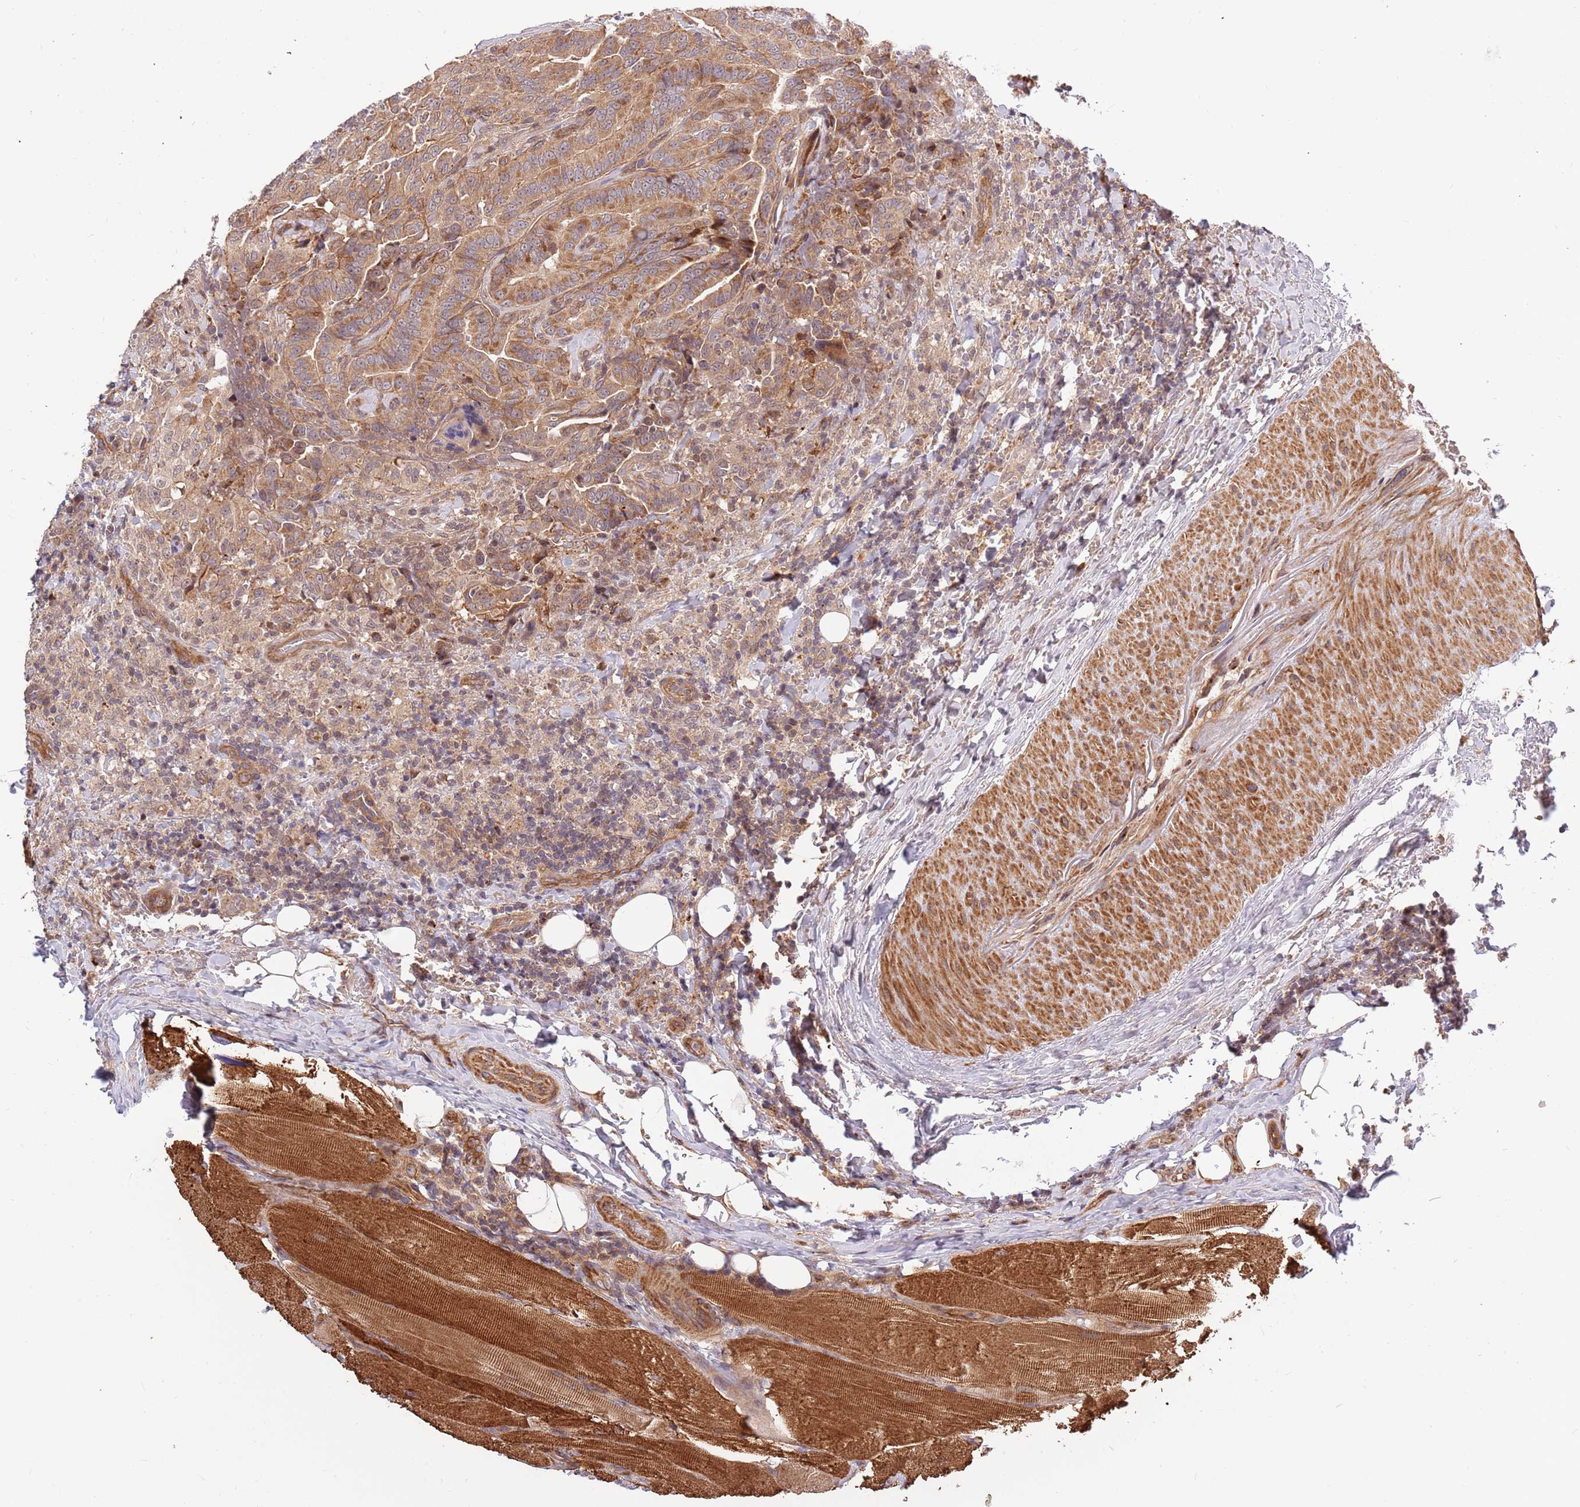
{"staining": {"intensity": "moderate", "quantity": ">75%", "location": "cytoplasmic/membranous"}, "tissue": "thyroid cancer", "cell_type": "Tumor cells", "image_type": "cancer", "snomed": [{"axis": "morphology", "description": "Papillary adenocarcinoma, NOS"}, {"axis": "topography", "description": "Thyroid gland"}], "caption": "Thyroid cancer stained for a protein displays moderate cytoplasmic/membranous positivity in tumor cells.", "gene": "HAUS3", "patient": {"sex": "male", "age": 61}}